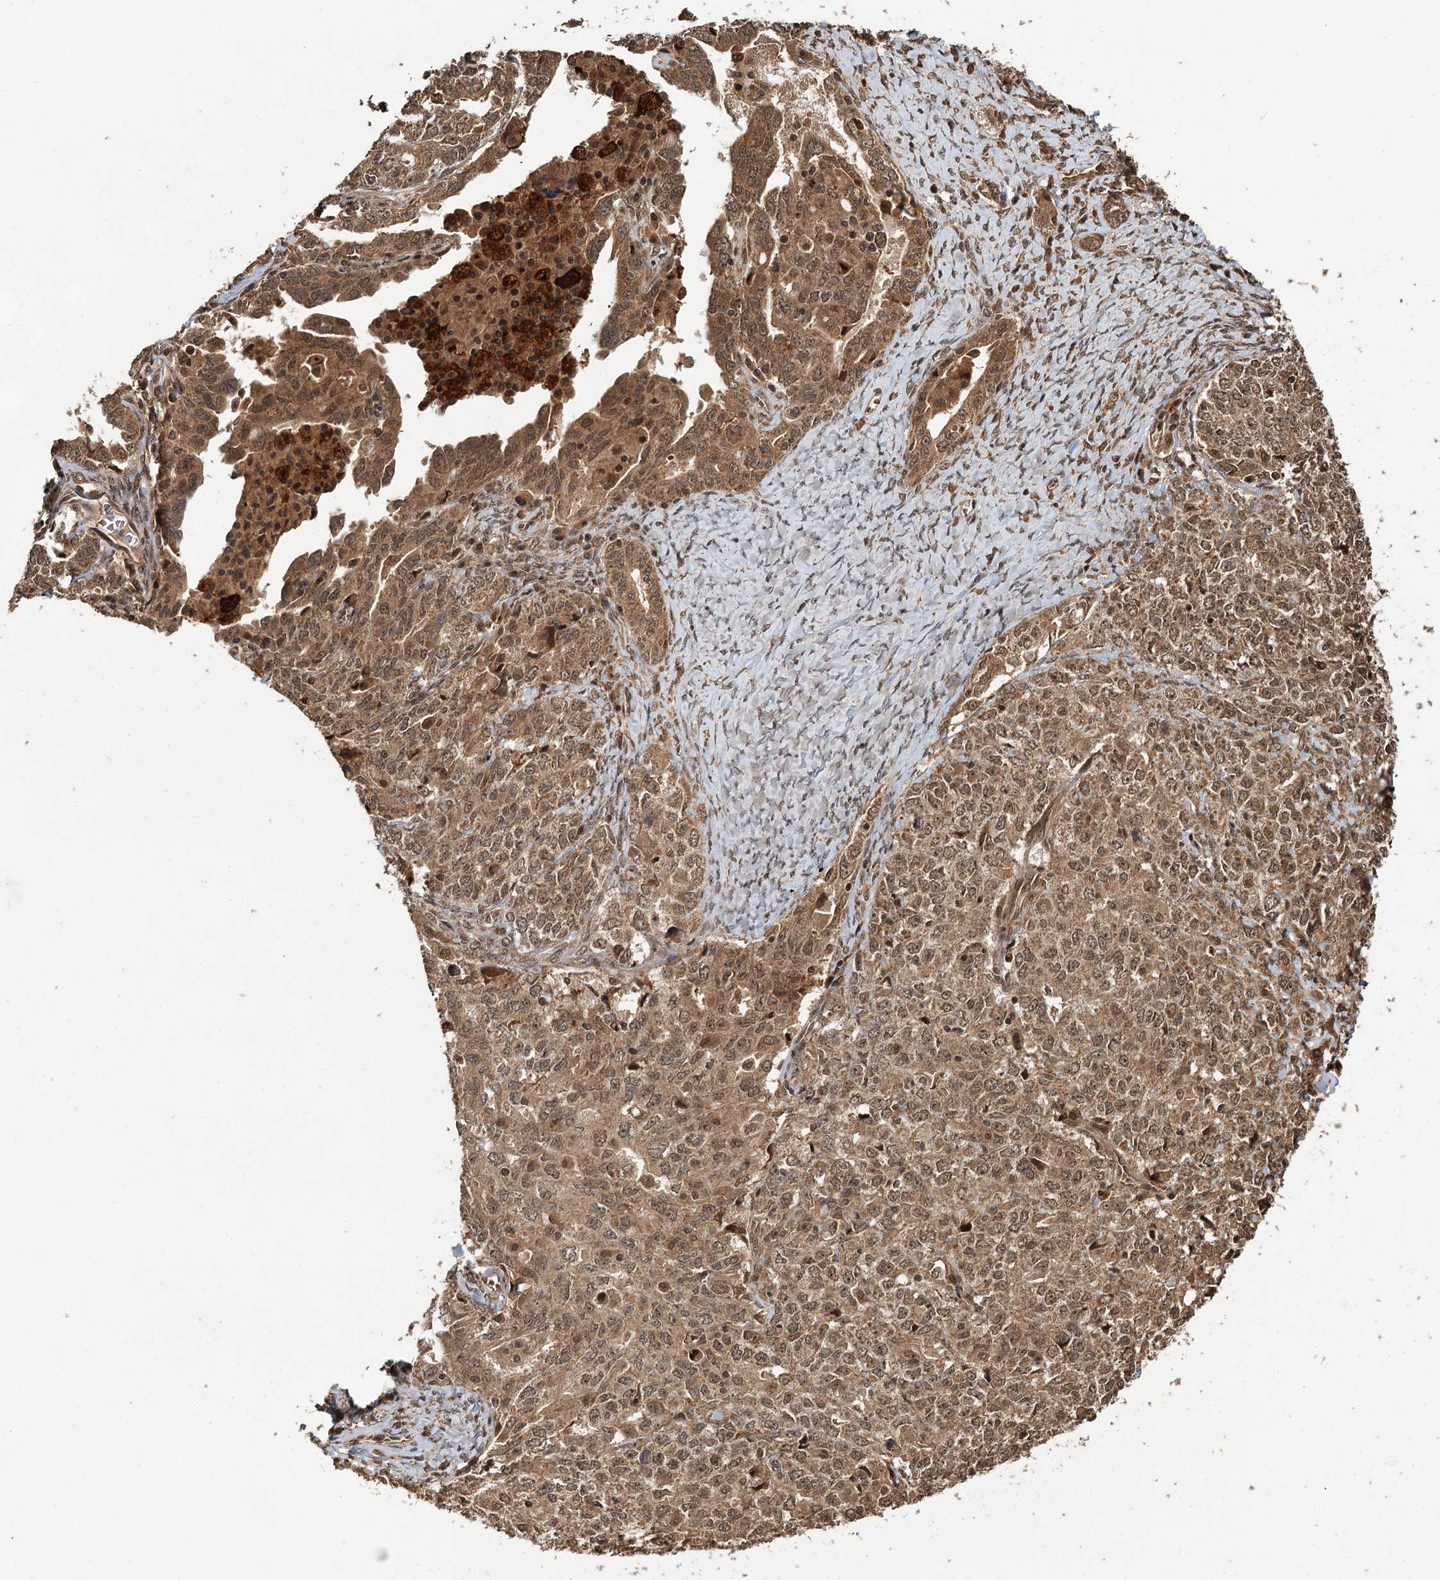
{"staining": {"intensity": "moderate", "quantity": ">75%", "location": "cytoplasmic/membranous,nuclear"}, "tissue": "ovarian cancer", "cell_type": "Tumor cells", "image_type": "cancer", "snomed": [{"axis": "morphology", "description": "Carcinoma, endometroid"}, {"axis": "topography", "description": "Ovary"}], "caption": "A high-resolution histopathology image shows IHC staining of ovarian cancer, which exhibits moderate cytoplasmic/membranous and nuclear staining in about >75% of tumor cells.", "gene": "N6AMT1", "patient": {"sex": "female", "age": 62}}